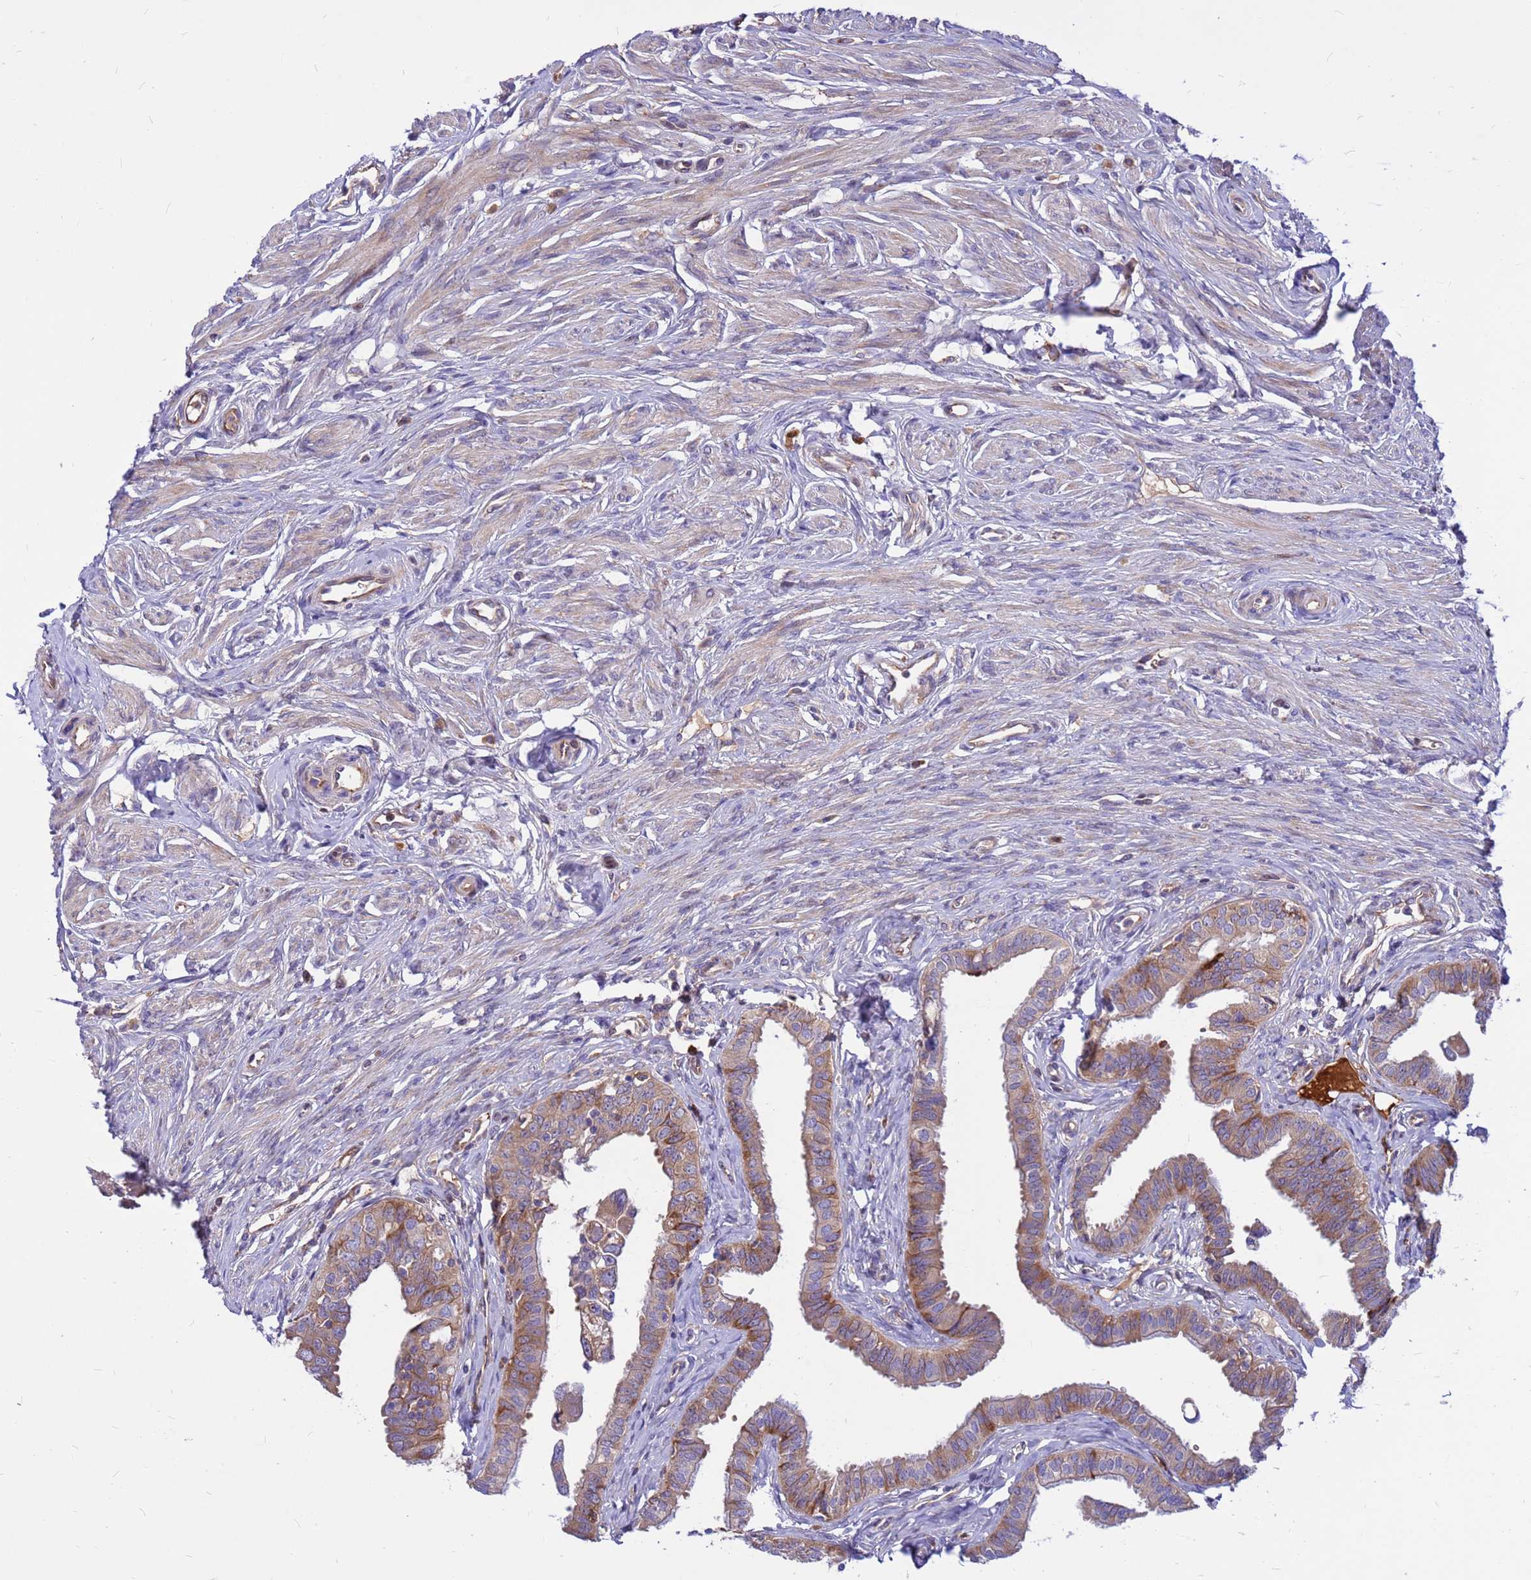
{"staining": {"intensity": "moderate", "quantity": "25%-75%", "location": "cytoplasmic/membranous"}, "tissue": "fallopian tube", "cell_type": "Glandular cells", "image_type": "normal", "snomed": [{"axis": "morphology", "description": "Normal tissue, NOS"}, {"axis": "morphology", "description": "Carcinoma, NOS"}, {"axis": "topography", "description": "Fallopian tube"}, {"axis": "topography", "description": "Ovary"}], "caption": "Glandular cells reveal medium levels of moderate cytoplasmic/membranous expression in approximately 25%-75% of cells in benign fallopian tube.", "gene": "ZNF669", "patient": {"sex": "female", "age": 59}}